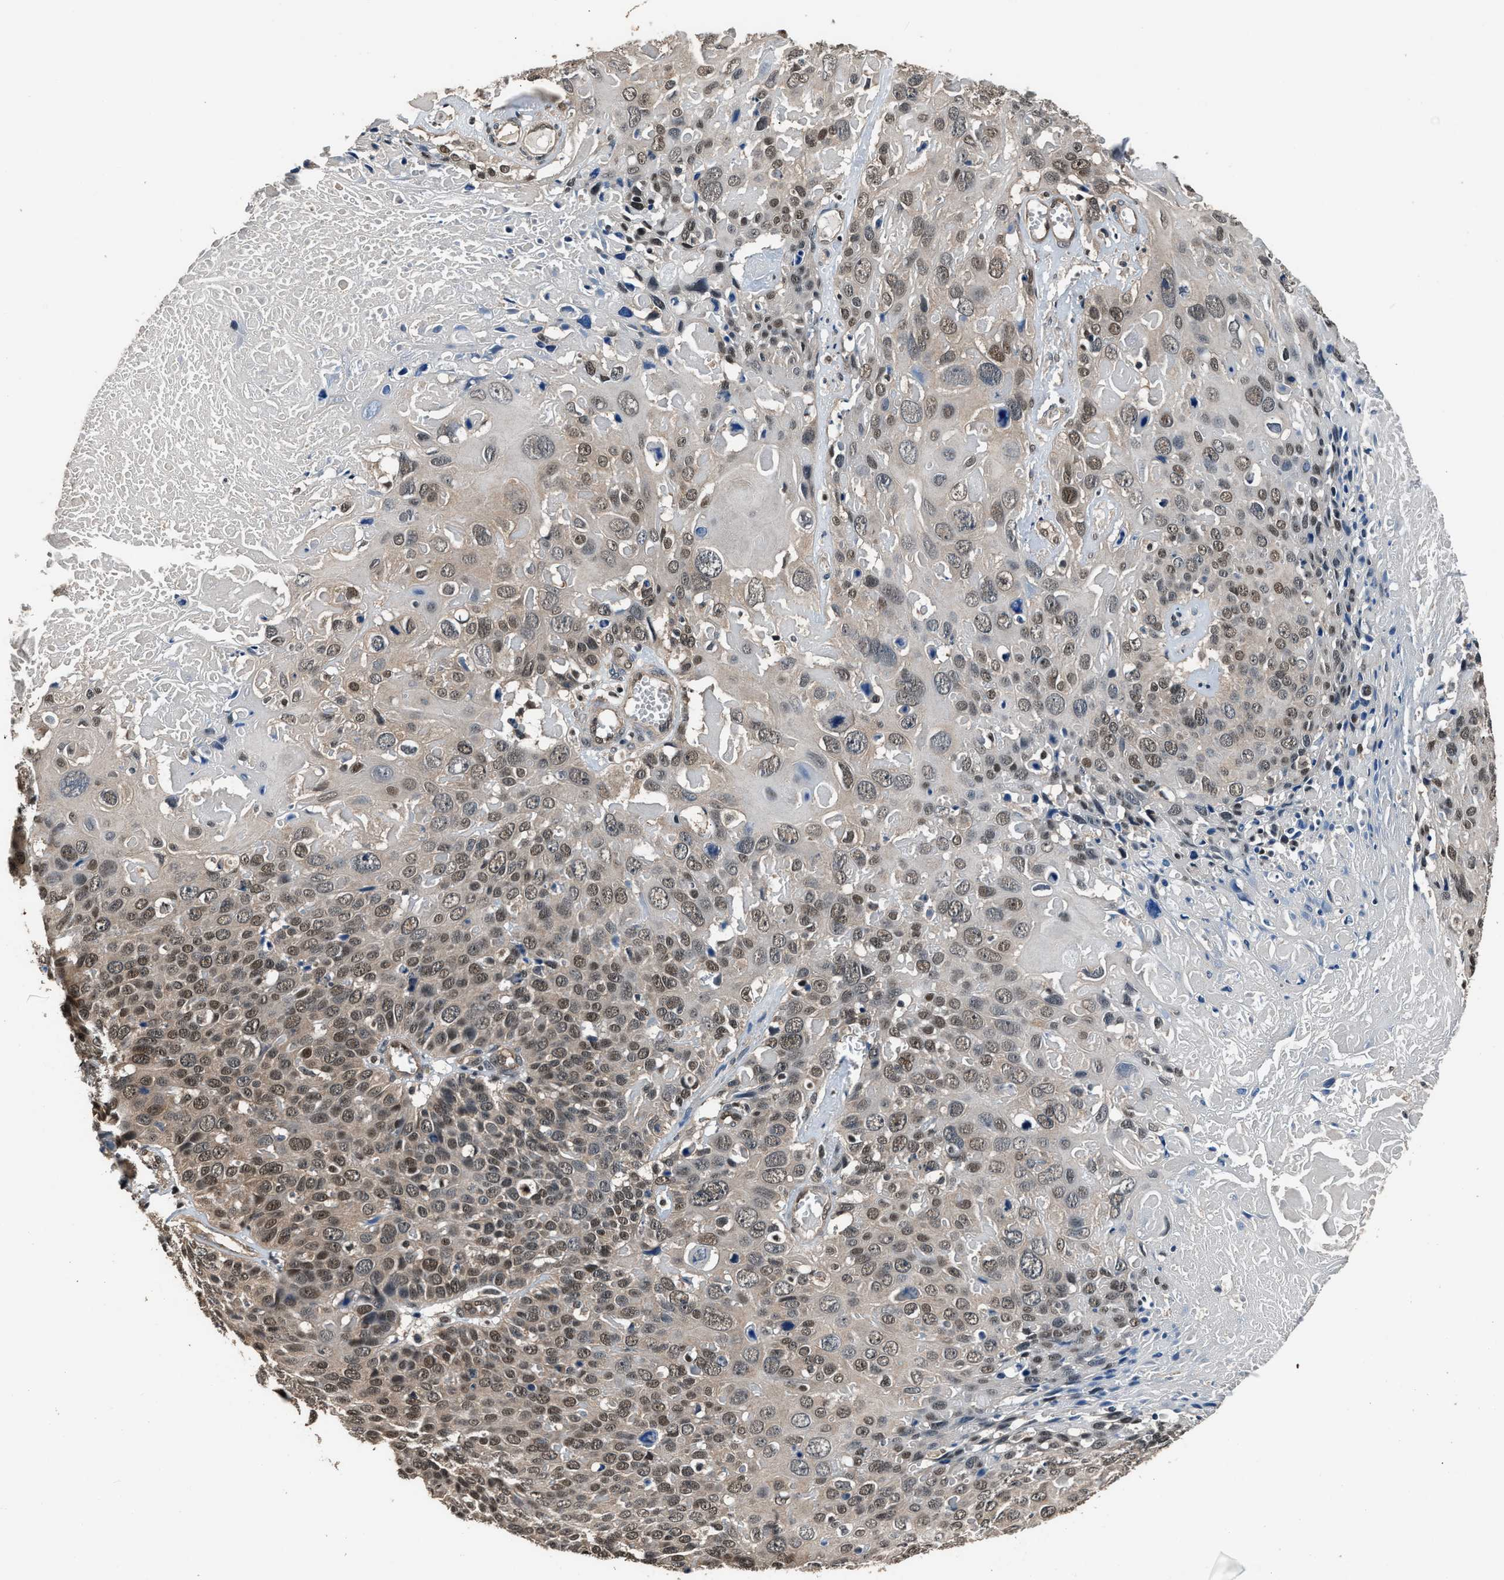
{"staining": {"intensity": "moderate", "quantity": "25%-75%", "location": "nuclear"}, "tissue": "cervical cancer", "cell_type": "Tumor cells", "image_type": "cancer", "snomed": [{"axis": "morphology", "description": "Squamous cell carcinoma, NOS"}, {"axis": "topography", "description": "Cervix"}], "caption": "Protein analysis of cervical cancer tissue reveals moderate nuclear staining in about 25%-75% of tumor cells.", "gene": "DFFA", "patient": {"sex": "female", "age": 74}}